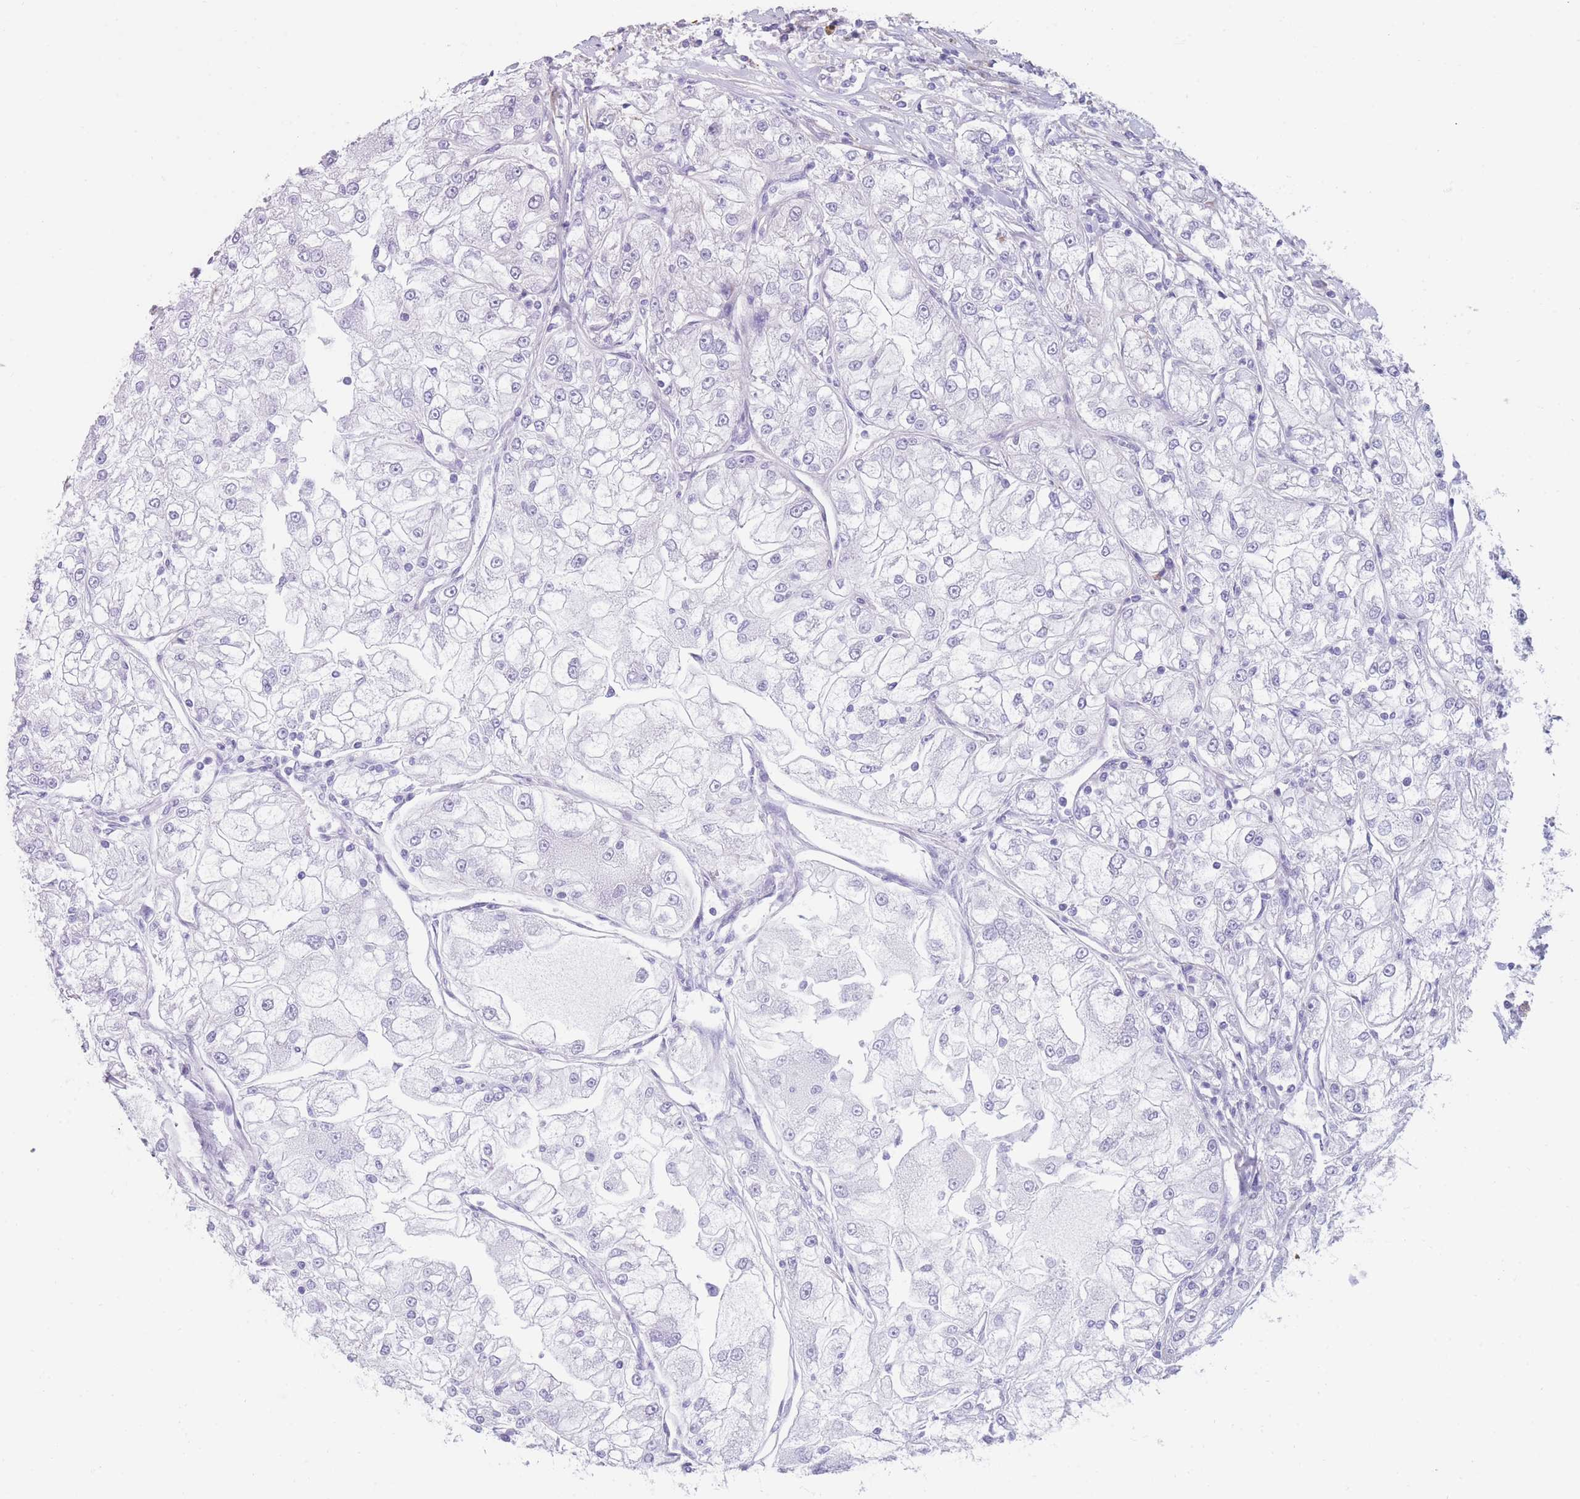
{"staining": {"intensity": "negative", "quantity": "none", "location": "none"}, "tissue": "renal cancer", "cell_type": "Tumor cells", "image_type": "cancer", "snomed": [{"axis": "morphology", "description": "Adenocarcinoma, NOS"}, {"axis": "topography", "description": "Kidney"}], "caption": "A photomicrograph of adenocarcinoma (renal) stained for a protein displays no brown staining in tumor cells.", "gene": "COL27A1", "patient": {"sex": "female", "age": 72}}